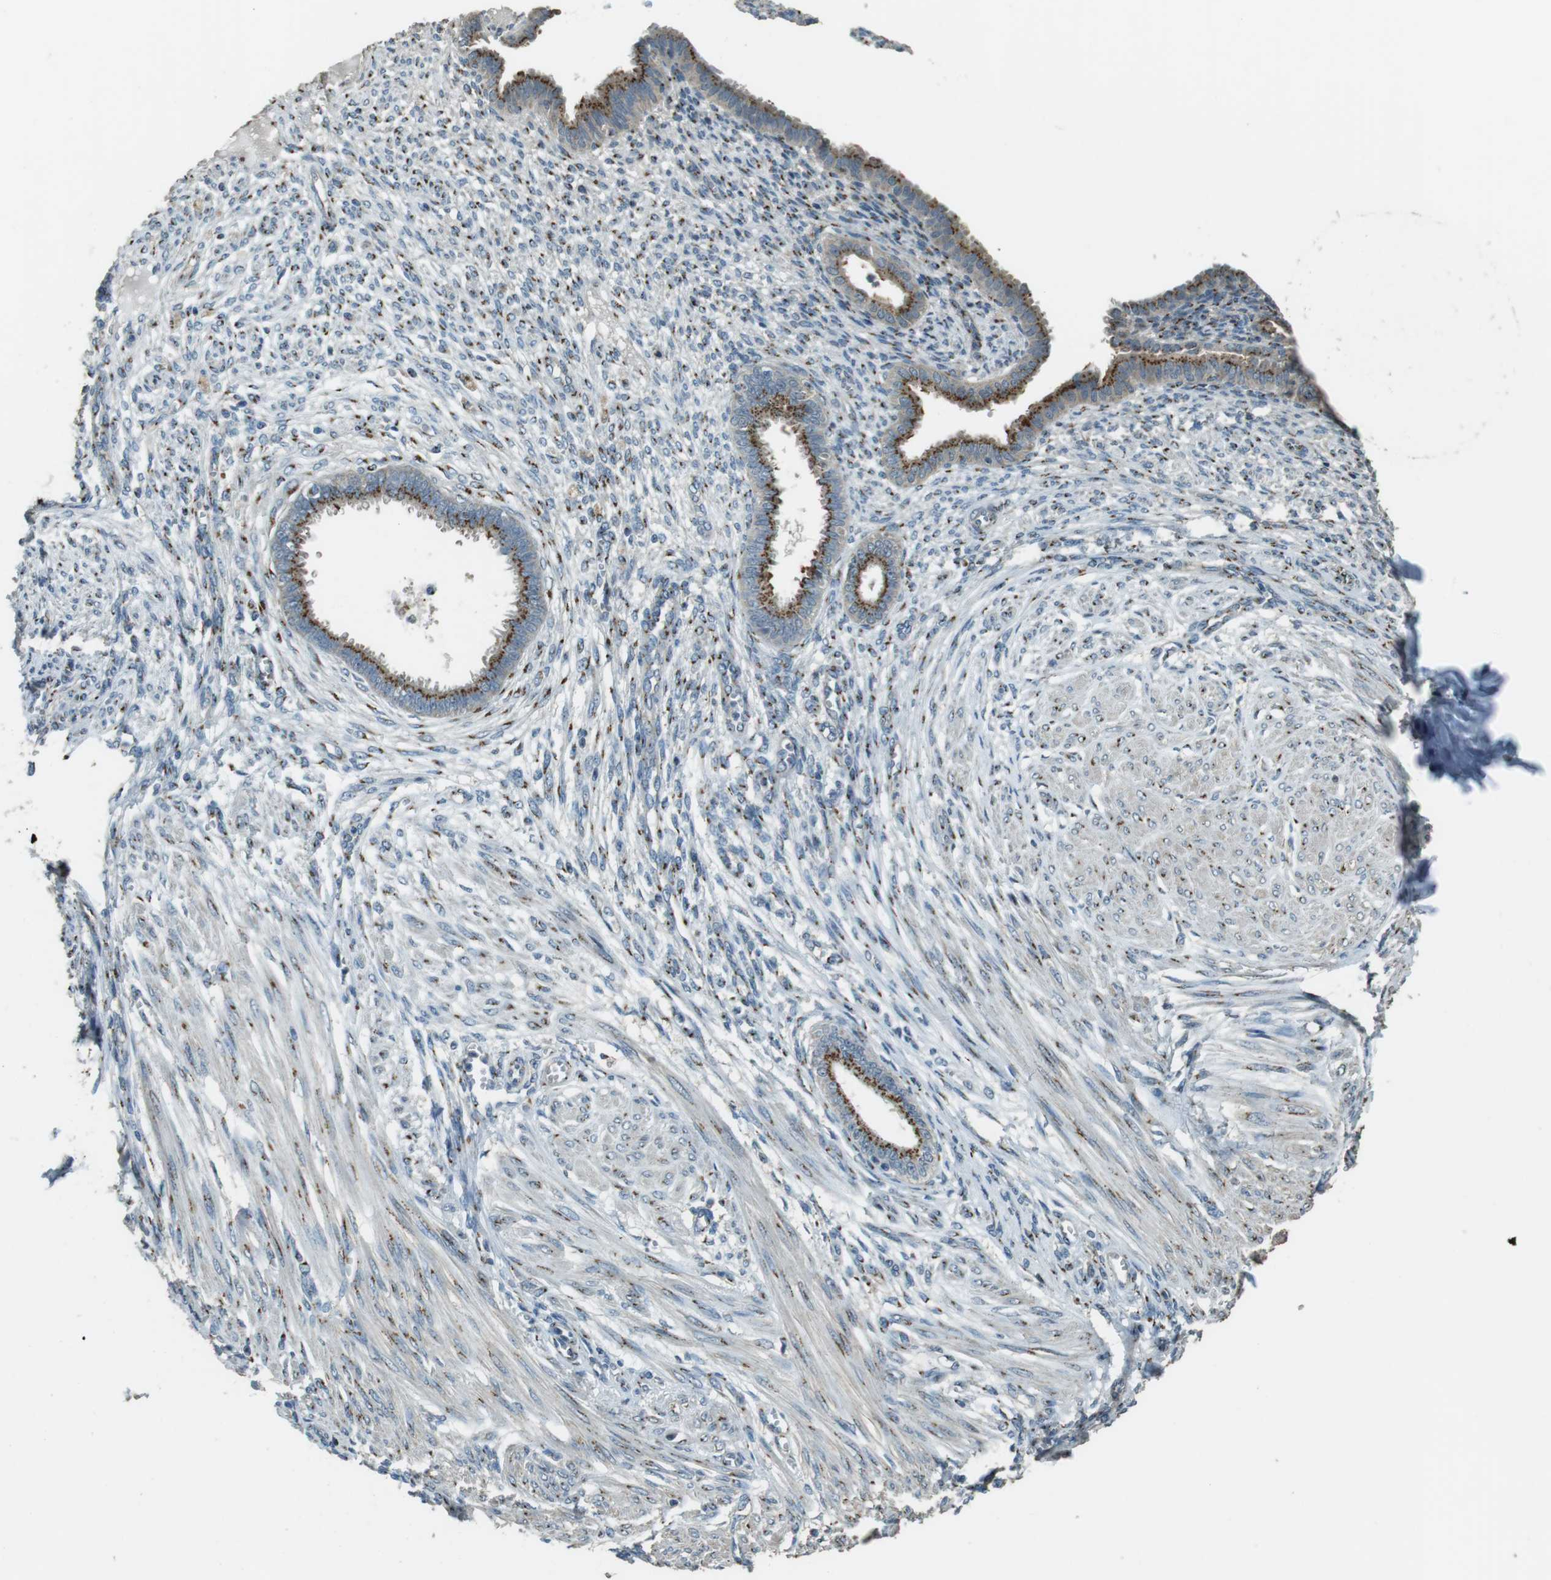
{"staining": {"intensity": "strong", "quantity": ">75%", "location": "cytoplasmic/membranous"}, "tissue": "endometrium", "cell_type": "Cells in endometrial stroma", "image_type": "normal", "snomed": [{"axis": "morphology", "description": "Normal tissue, NOS"}, {"axis": "topography", "description": "Endometrium"}], "caption": "A high amount of strong cytoplasmic/membranous expression is appreciated in approximately >75% of cells in endometrial stroma in benign endometrium. (IHC, brightfield microscopy, high magnification).", "gene": "TMEM115", "patient": {"sex": "female", "age": 72}}